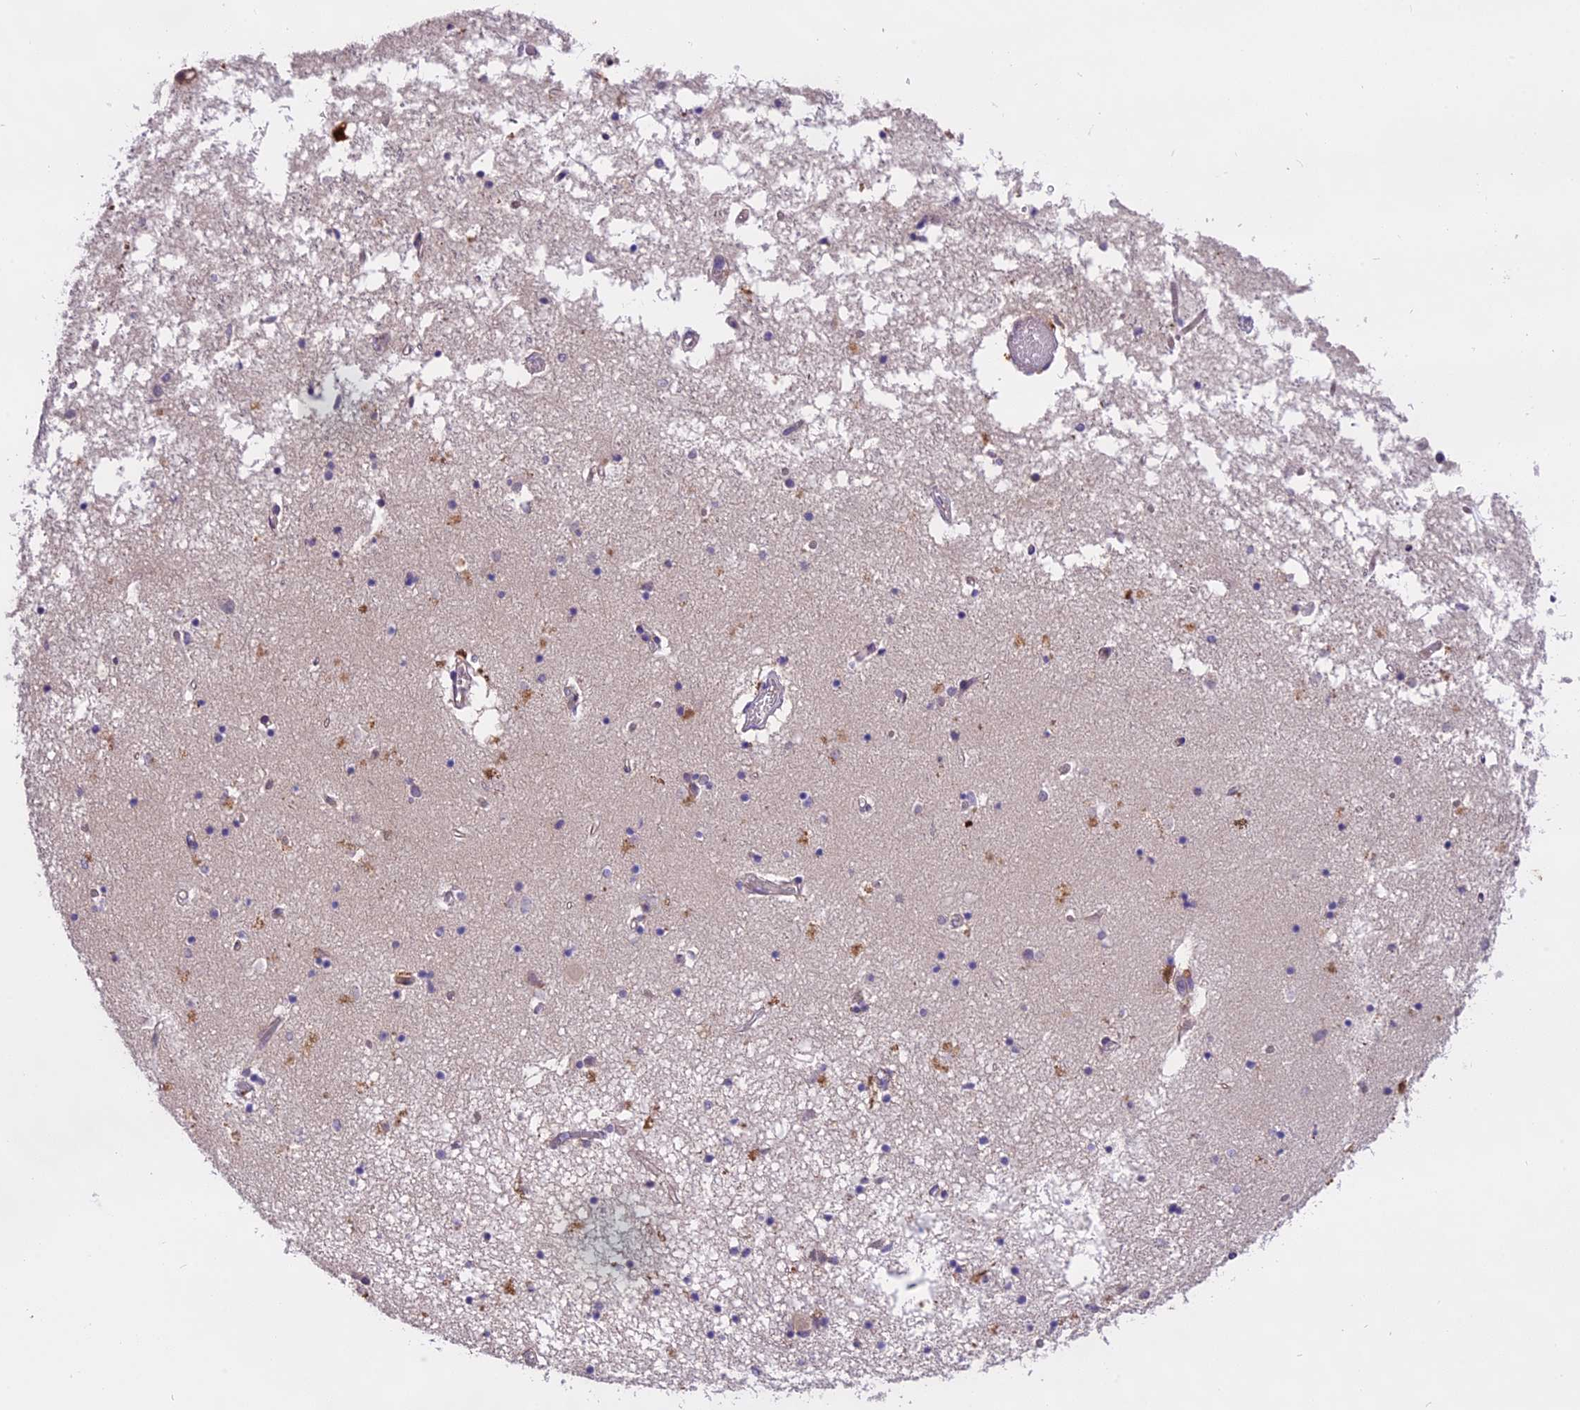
{"staining": {"intensity": "negative", "quantity": "none", "location": "none"}, "tissue": "hippocampus", "cell_type": "Glial cells", "image_type": "normal", "snomed": [{"axis": "morphology", "description": "Normal tissue, NOS"}, {"axis": "topography", "description": "Hippocampus"}], "caption": "Immunohistochemical staining of benign hippocampus demonstrates no significant expression in glial cells. The staining is performed using DAB brown chromogen with nuclei counter-stained in using hematoxylin.", "gene": "MEMO1", "patient": {"sex": "male", "age": 70}}